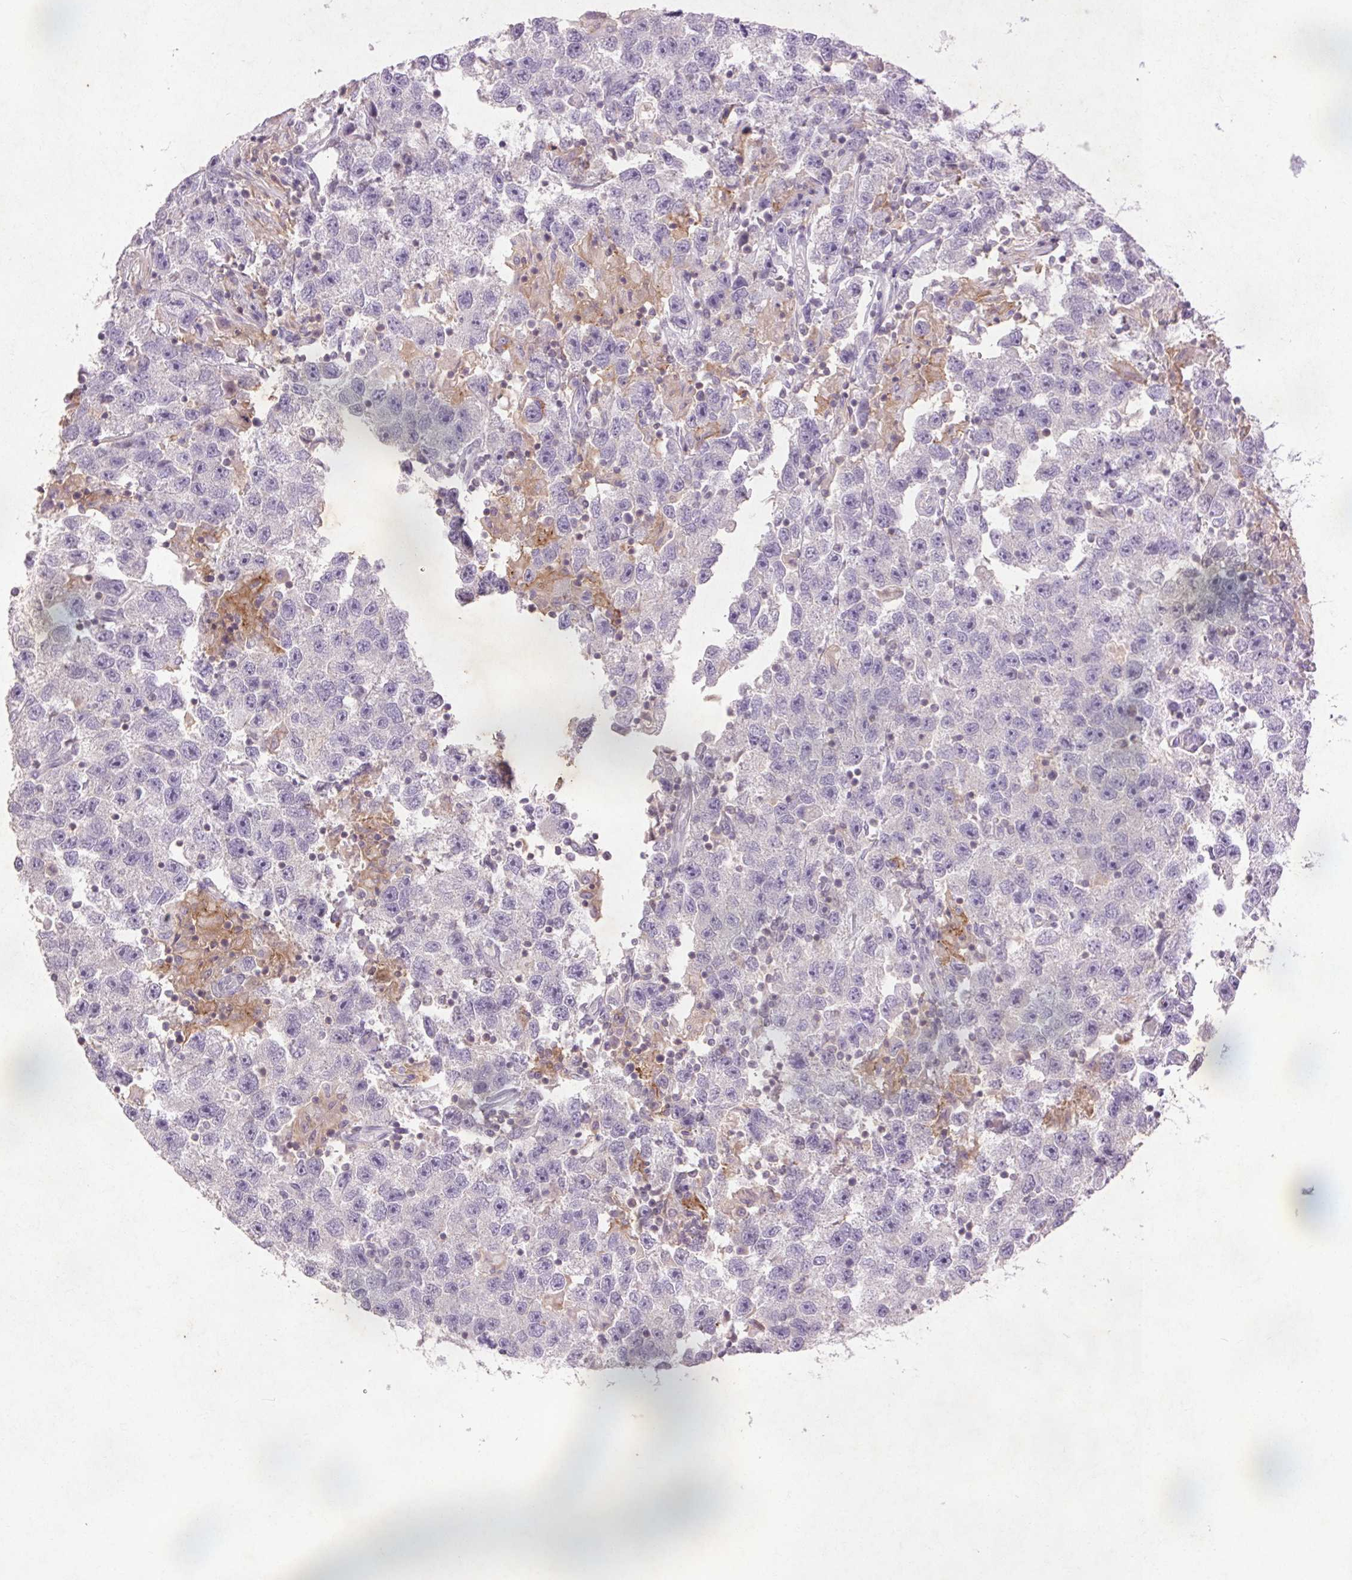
{"staining": {"intensity": "negative", "quantity": "none", "location": "none"}, "tissue": "testis cancer", "cell_type": "Tumor cells", "image_type": "cancer", "snomed": [{"axis": "morphology", "description": "Seminoma, NOS"}, {"axis": "topography", "description": "Testis"}], "caption": "The immunohistochemistry micrograph has no significant staining in tumor cells of seminoma (testis) tissue.", "gene": "FNDC7", "patient": {"sex": "male", "age": 26}}